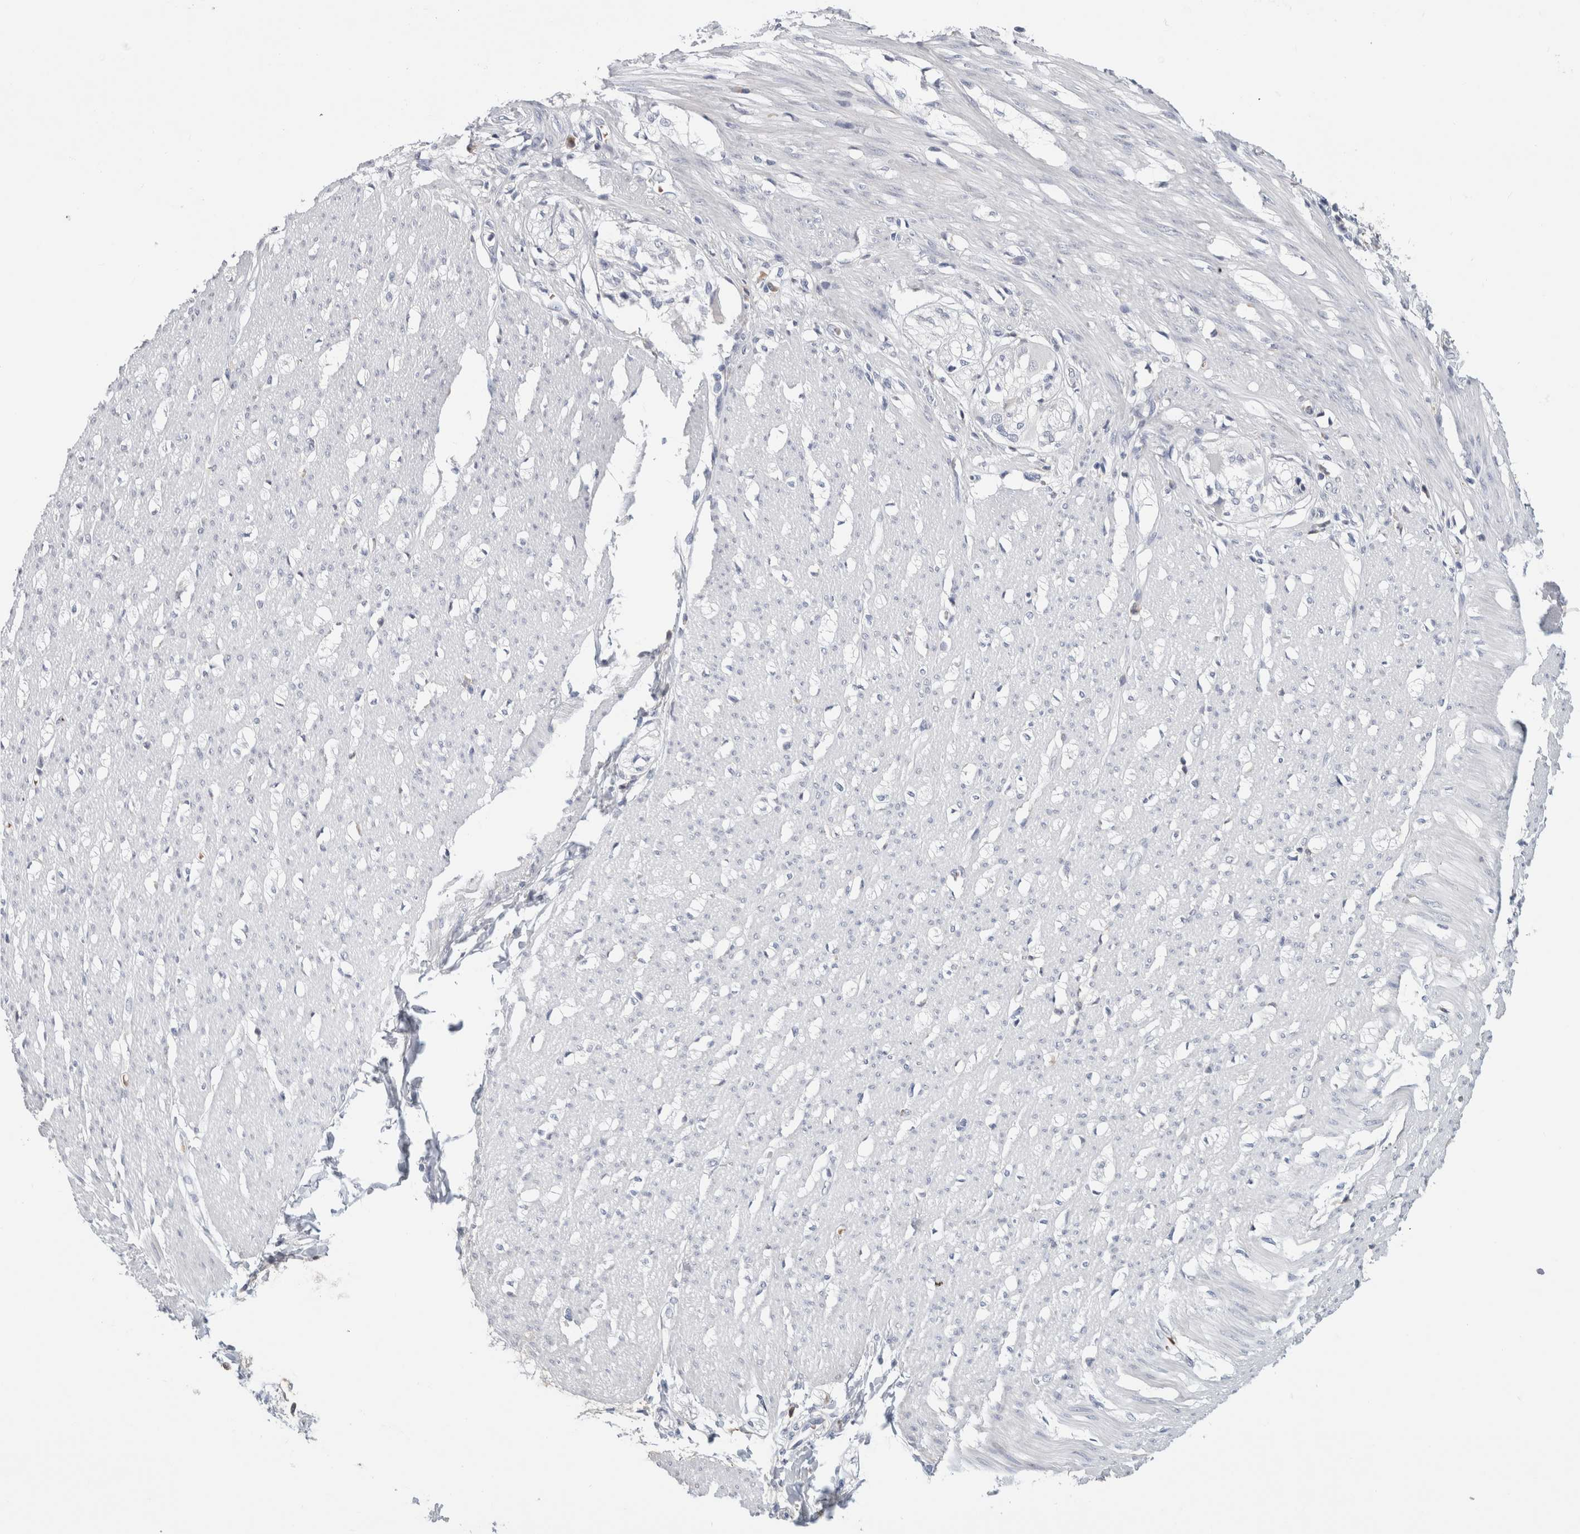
{"staining": {"intensity": "negative", "quantity": "none", "location": "none"}, "tissue": "smooth muscle", "cell_type": "Smooth muscle cells", "image_type": "normal", "snomed": [{"axis": "morphology", "description": "Normal tissue, NOS"}, {"axis": "morphology", "description": "Adenocarcinoma, NOS"}, {"axis": "topography", "description": "Colon"}, {"axis": "topography", "description": "Peripheral nerve tissue"}], "caption": "The immunohistochemistry (IHC) image has no significant staining in smooth muscle cells of smooth muscle.", "gene": "SCGB1A1", "patient": {"sex": "male", "age": 14}}